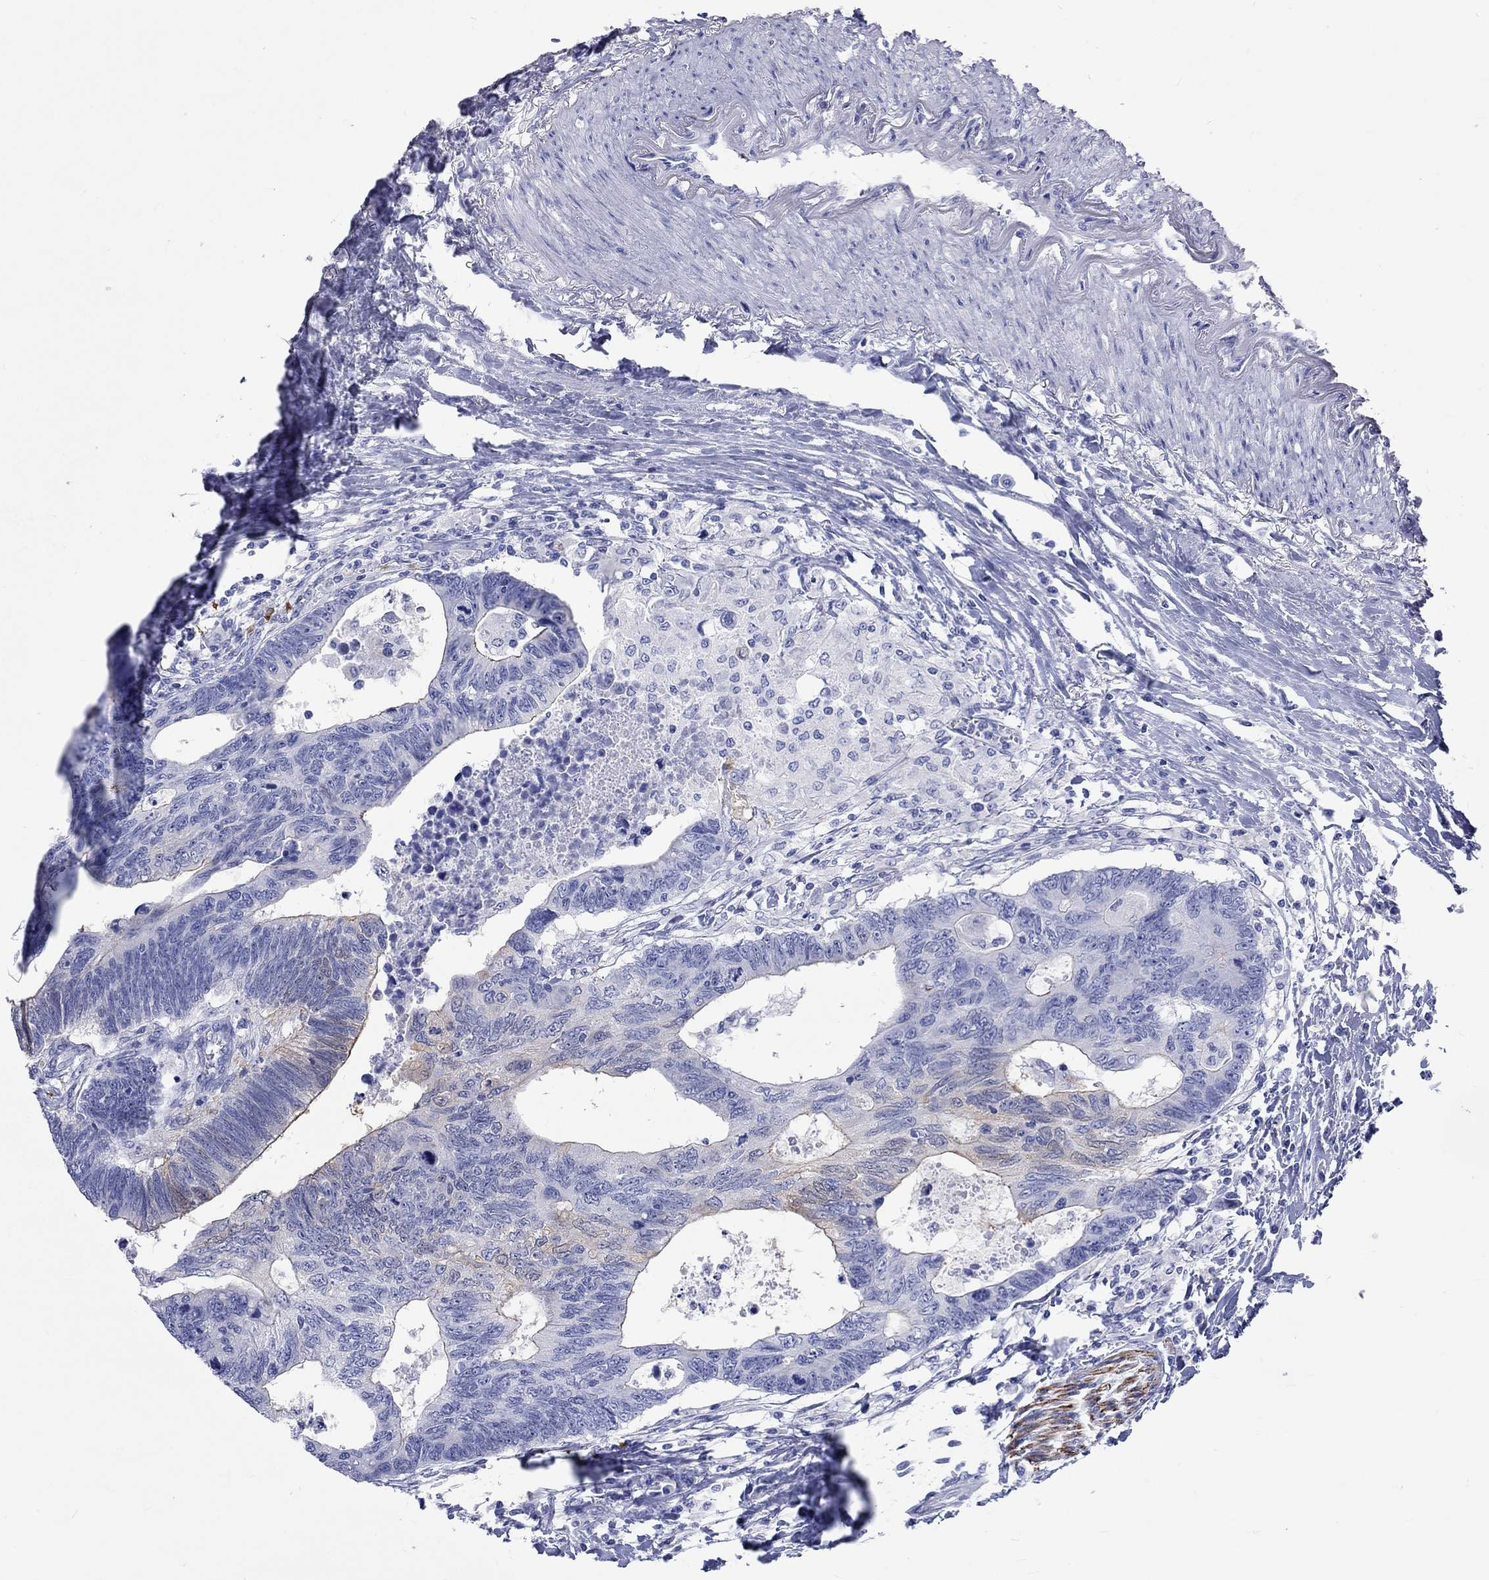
{"staining": {"intensity": "weak", "quantity": "<25%", "location": "cytoplasmic/membranous"}, "tissue": "colorectal cancer", "cell_type": "Tumor cells", "image_type": "cancer", "snomed": [{"axis": "morphology", "description": "Adenocarcinoma, NOS"}, {"axis": "topography", "description": "Colon"}], "caption": "Tumor cells show no significant protein expression in colorectal adenocarcinoma. (DAB IHC visualized using brightfield microscopy, high magnification).", "gene": "SPATA9", "patient": {"sex": "female", "age": 77}}